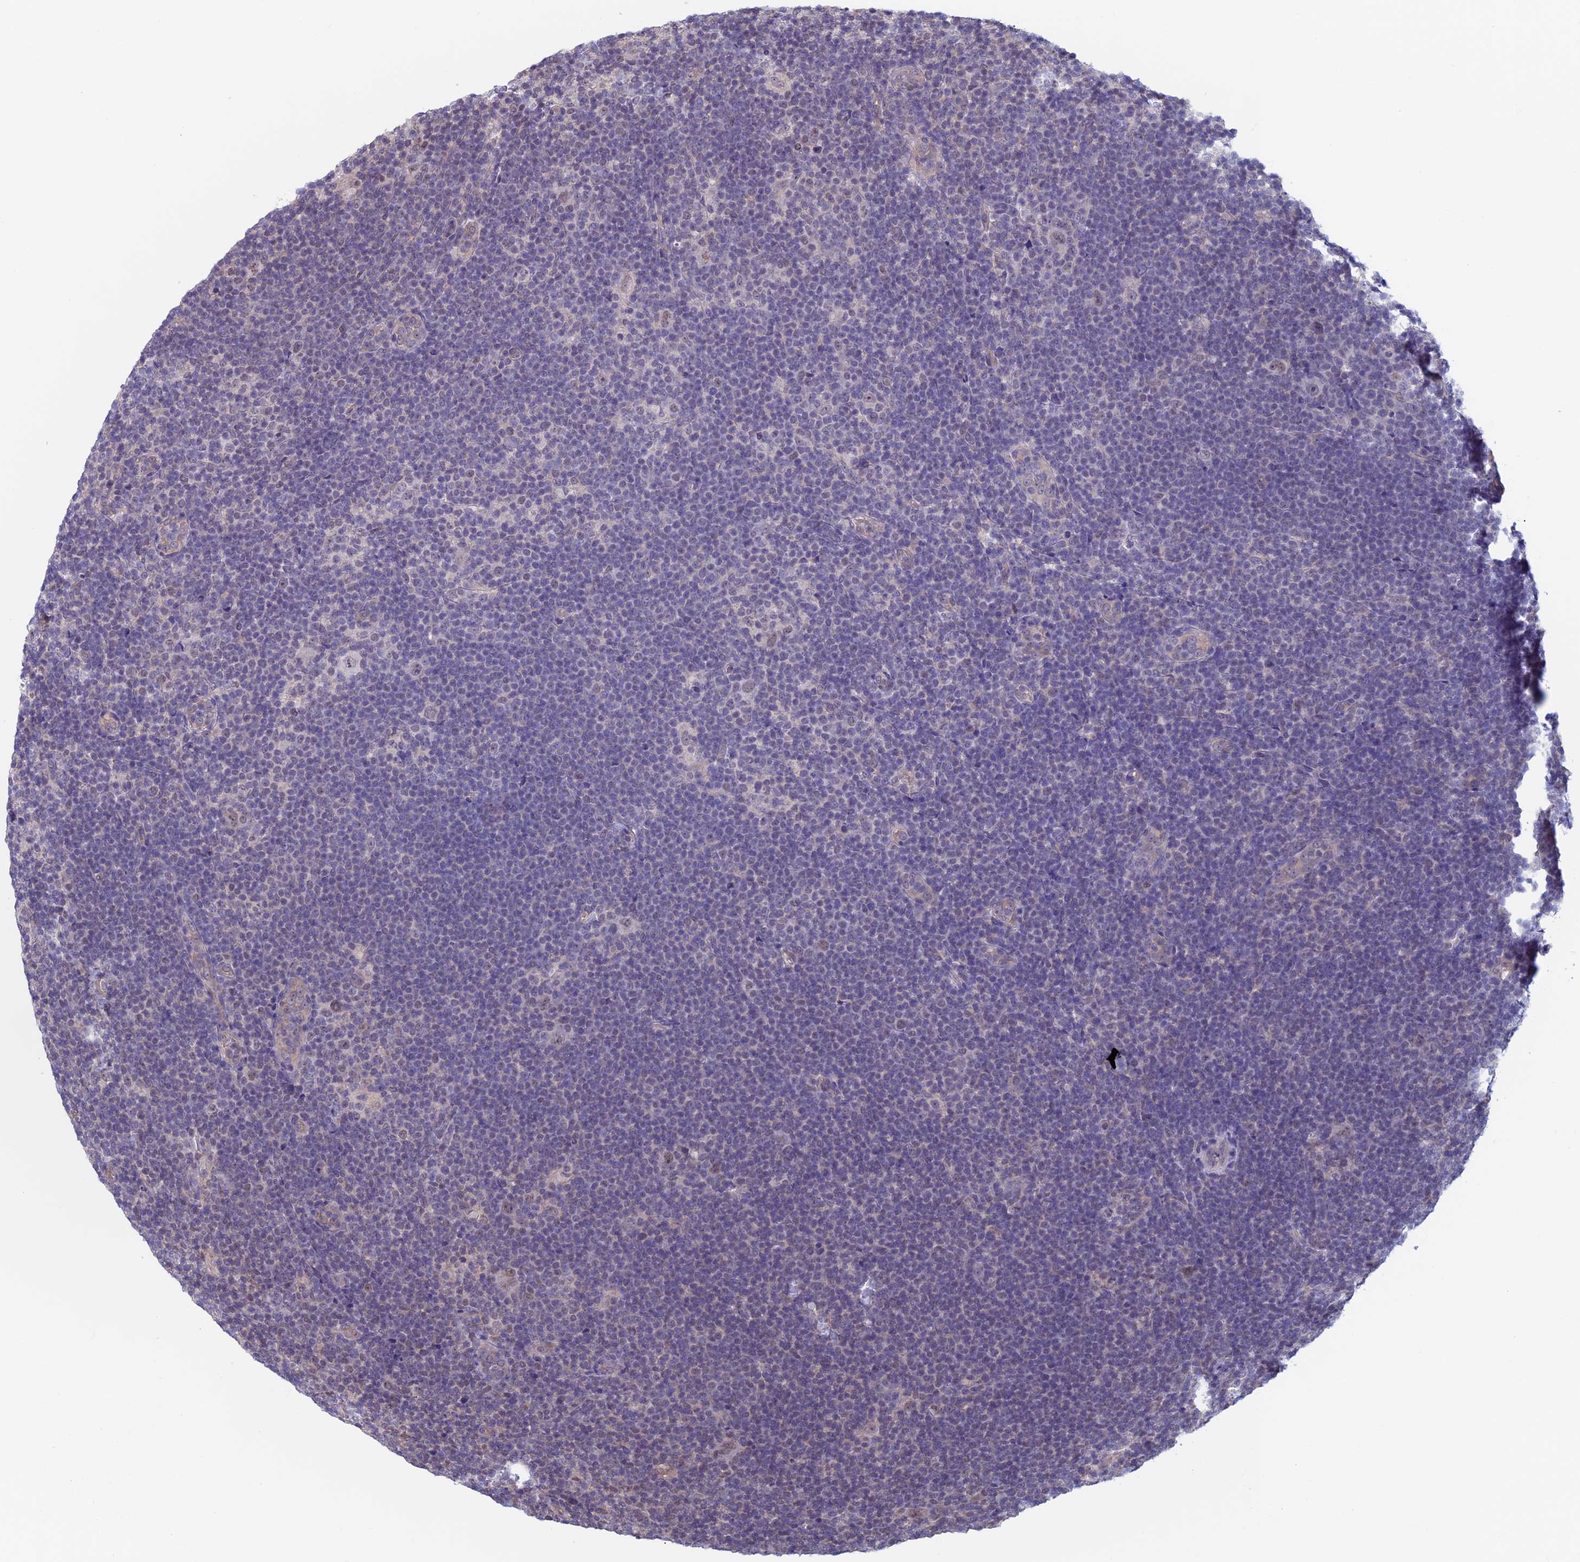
{"staining": {"intensity": "weak", "quantity": "25%-75%", "location": "nuclear"}, "tissue": "lymphoma", "cell_type": "Tumor cells", "image_type": "cancer", "snomed": [{"axis": "morphology", "description": "Hodgkin's disease, NOS"}, {"axis": "topography", "description": "Lymph node"}], "caption": "An image of human lymphoma stained for a protein shows weak nuclear brown staining in tumor cells.", "gene": "SLC1A6", "patient": {"sex": "female", "age": 57}}